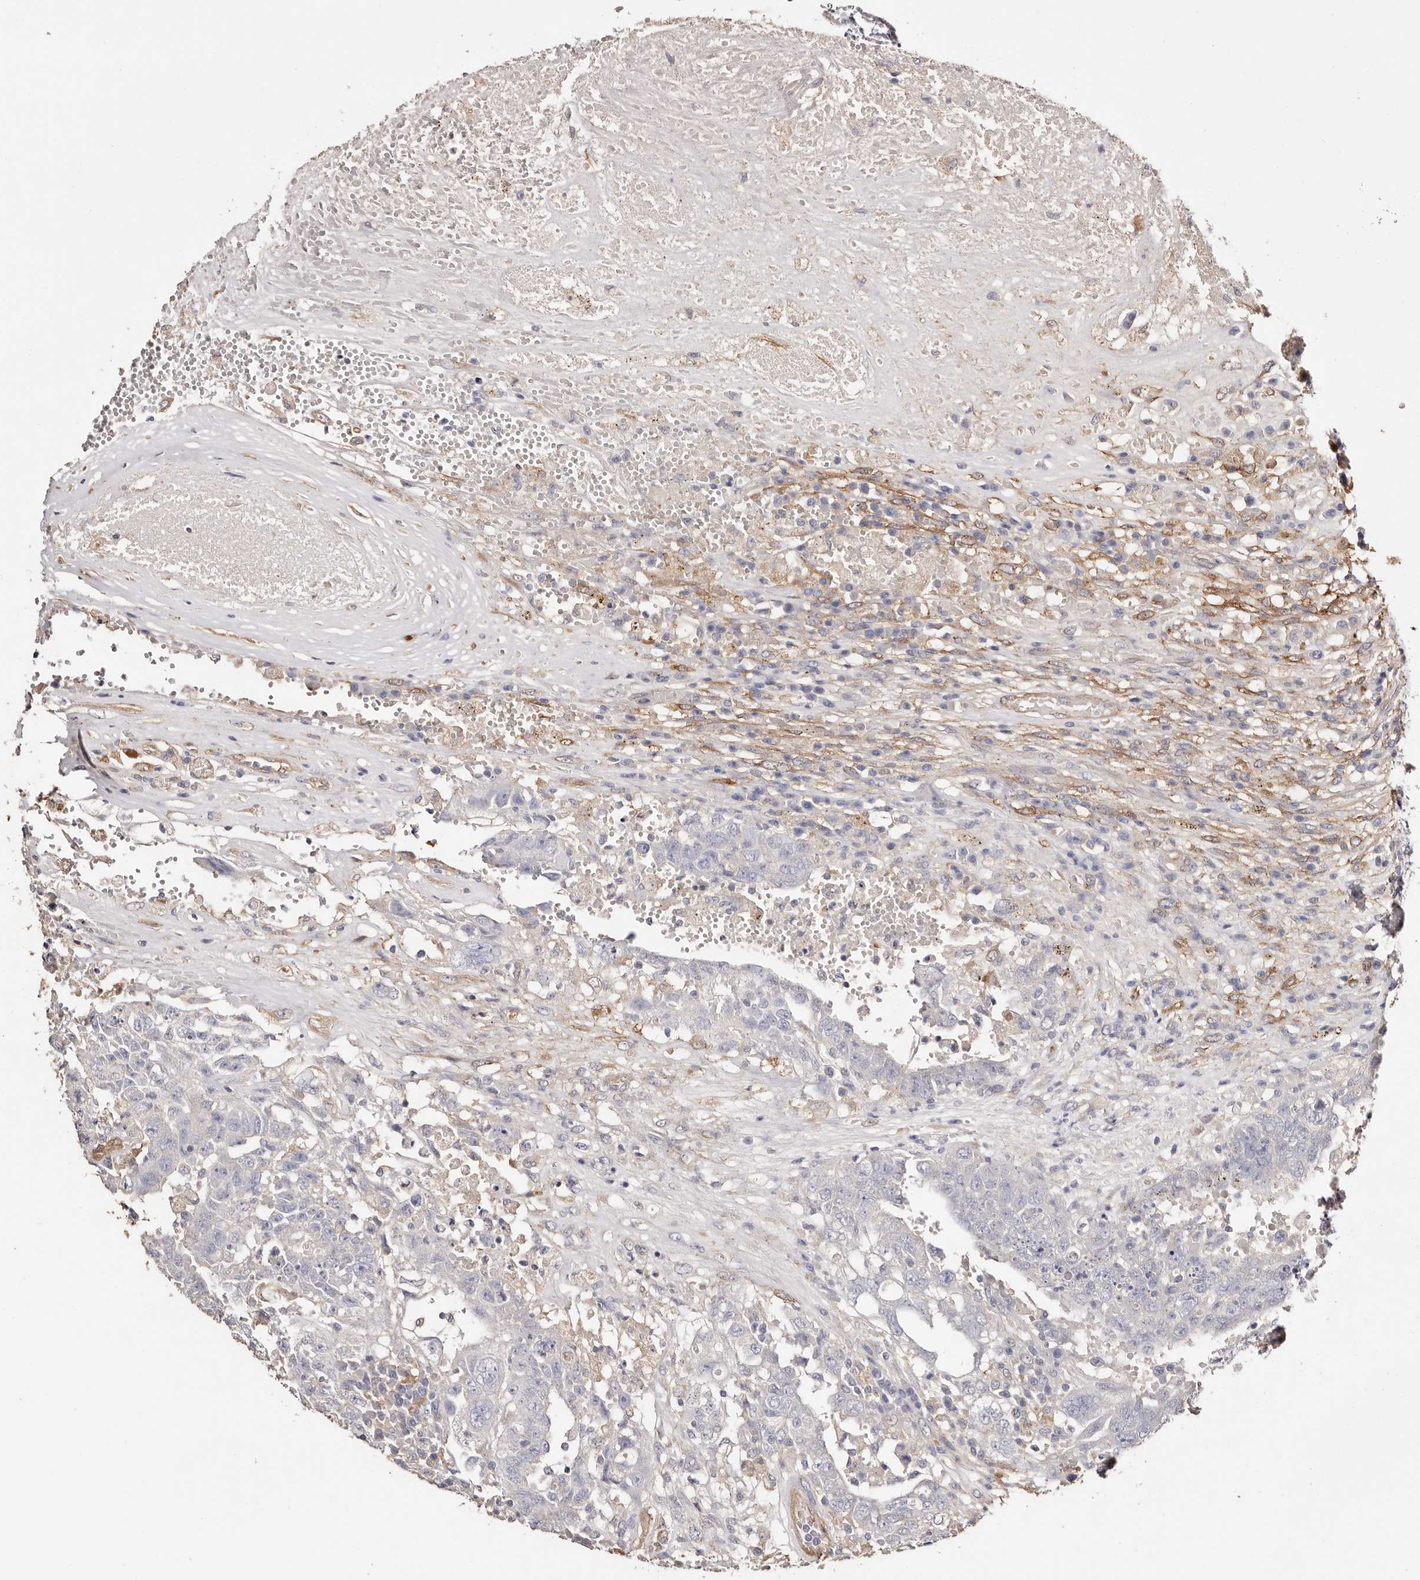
{"staining": {"intensity": "negative", "quantity": "none", "location": "none"}, "tissue": "testis cancer", "cell_type": "Tumor cells", "image_type": "cancer", "snomed": [{"axis": "morphology", "description": "Carcinoma, Embryonal, NOS"}, {"axis": "topography", "description": "Testis"}], "caption": "Testis cancer was stained to show a protein in brown. There is no significant staining in tumor cells.", "gene": "TGM2", "patient": {"sex": "male", "age": 26}}